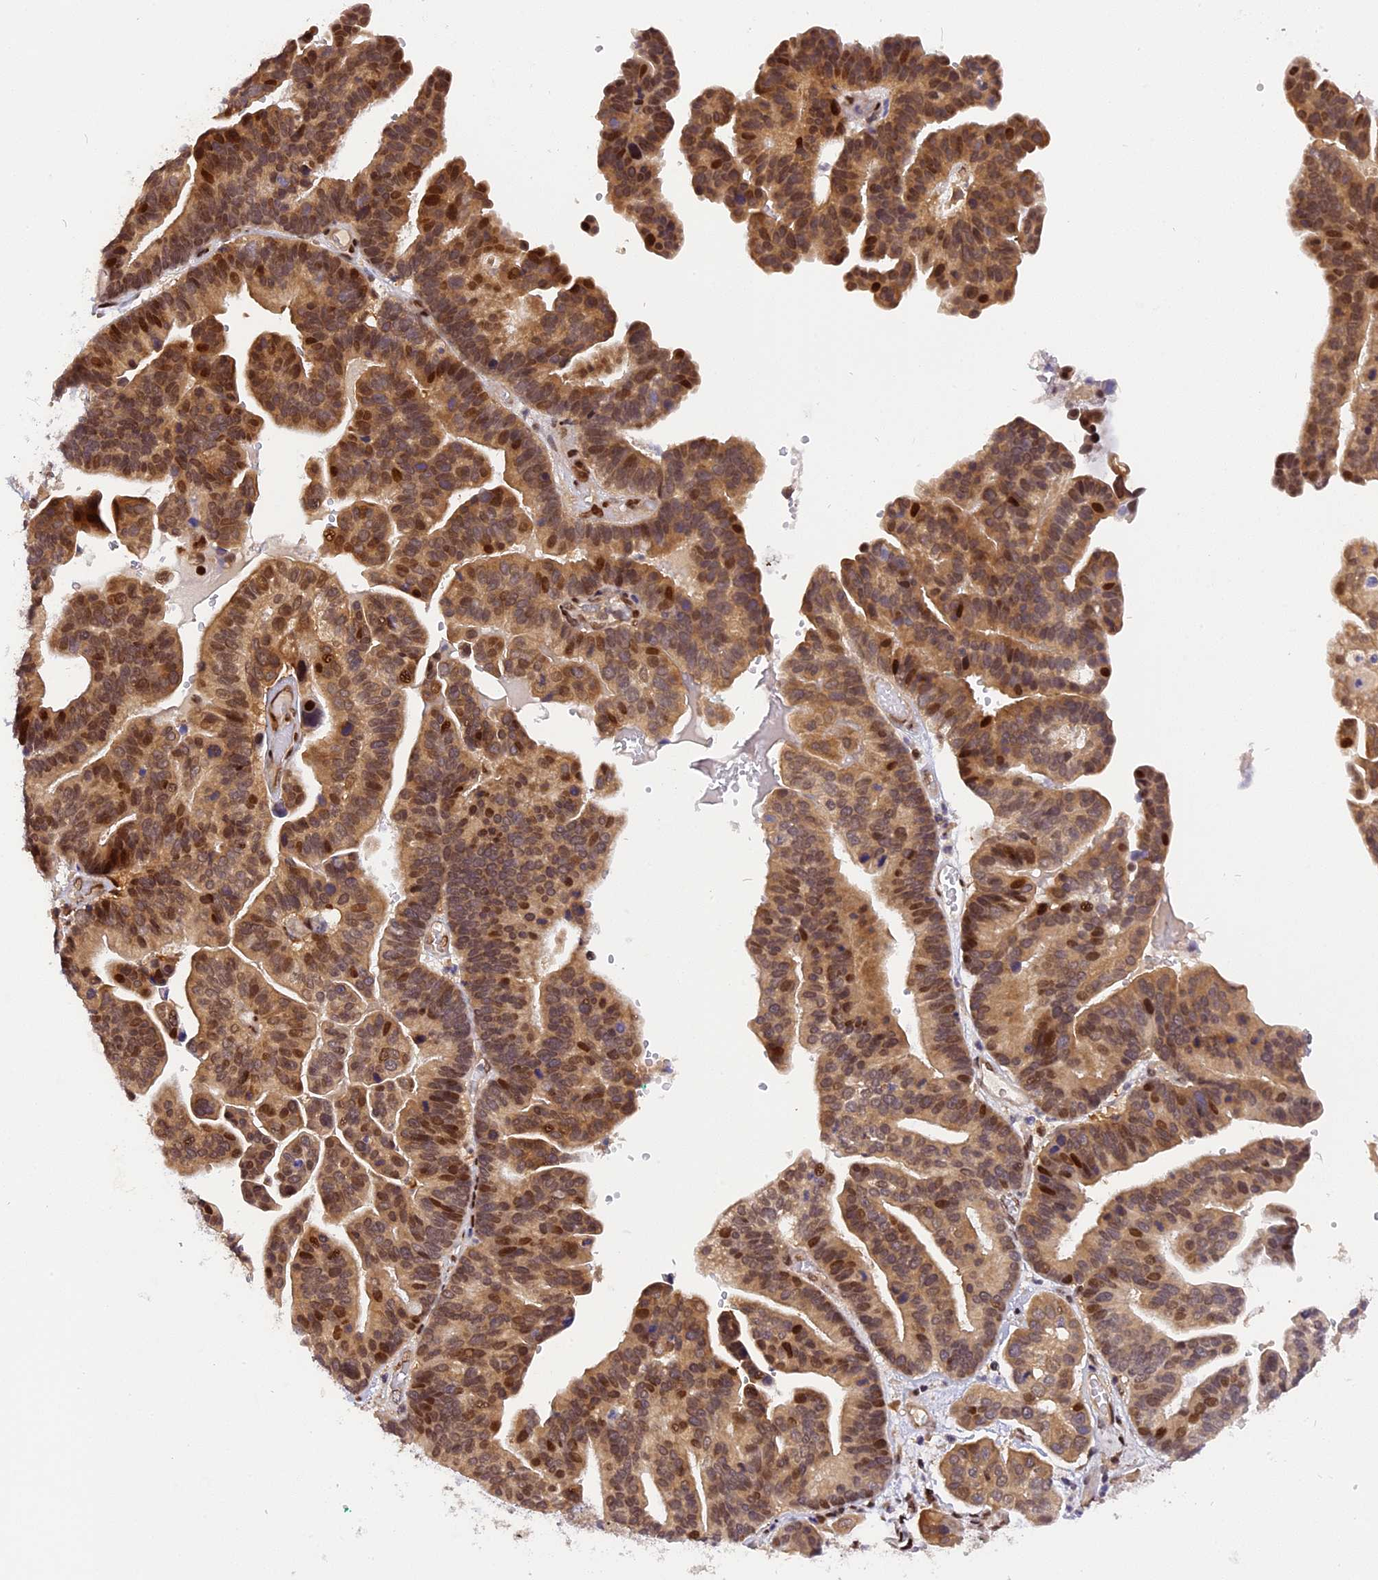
{"staining": {"intensity": "moderate", "quantity": ">75%", "location": "cytoplasmic/membranous,nuclear"}, "tissue": "ovarian cancer", "cell_type": "Tumor cells", "image_type": "cancer", "snomed": [{"axis": "morphology", "description": "Cystadenocarcinoma, serous, NOS"}, {"axis": "topography", "description": "Ovary"}], "caption": "Ovarian serous cystadenocarcinoma tissue exhibits moderate cytoplasmic/membranous and nuclear positivity in about >75% of tumor cells", "gene": "RABGGTA", "patient": {"sex": "female", "age": 56}}